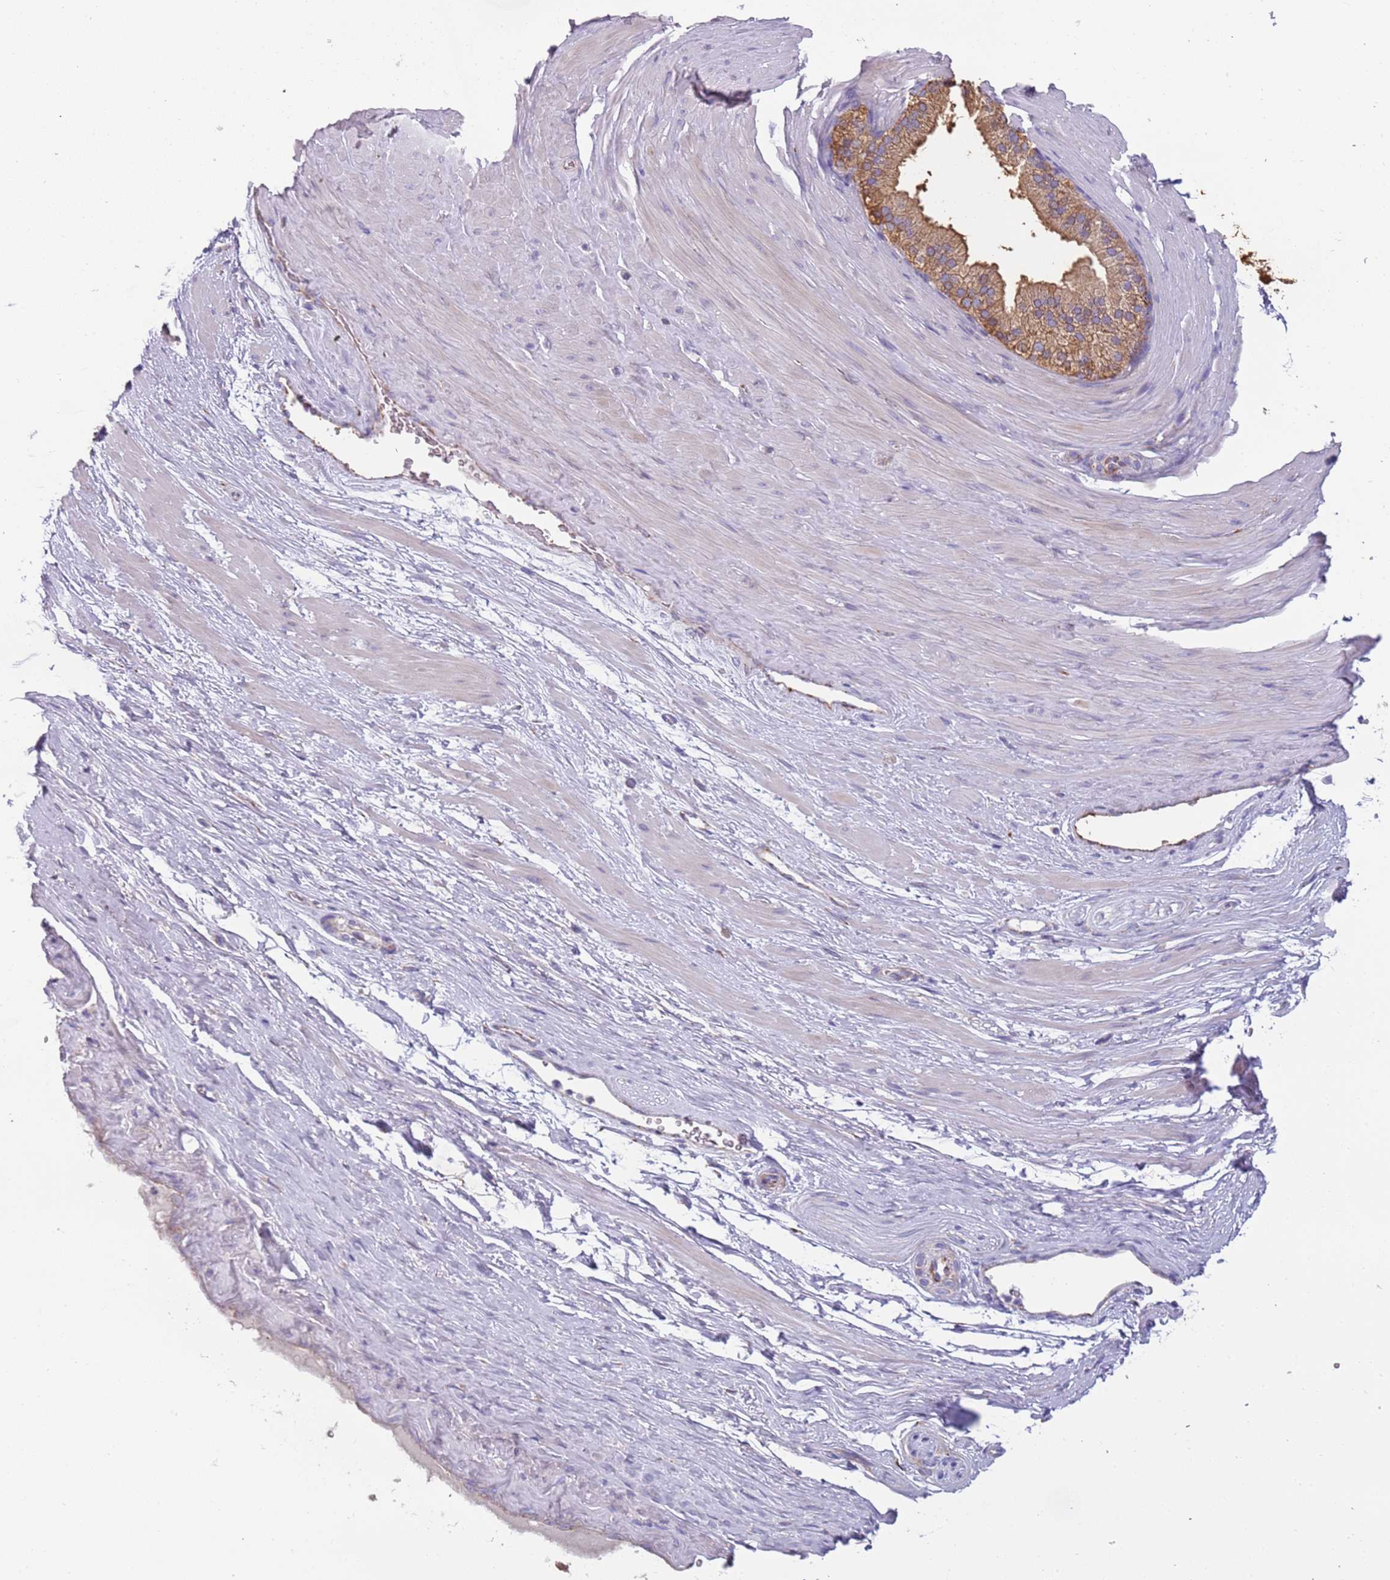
{"staining": {"intensity": "negative", "quantity": "none", "location": "none"}, "tissue": "adipose tissue", "cell_type": "Adipocytes", "image_type": "normal", "snomed": [{"axis": "morphology", "description": "Normal tissue, NOS"}, {"axis": "morphology", "description": "Adenocarcinoma, Low grade"}, {"axis": "topography", "description": "Prostate"}, {"axis": "topography", "description": "Peripheral nerve tissue"}], "caption": "This image is of normal adipose tissue stained with IHC to label a protein in brown with the nuclei are counter-stained blue. There is no expression in adipocytes. The staining is performed using DAB brown chromogen with nuclei counter-stained in using hematoxylin.", "gene": "RNF222", "patient": {"sex": "male", "age": 63}}